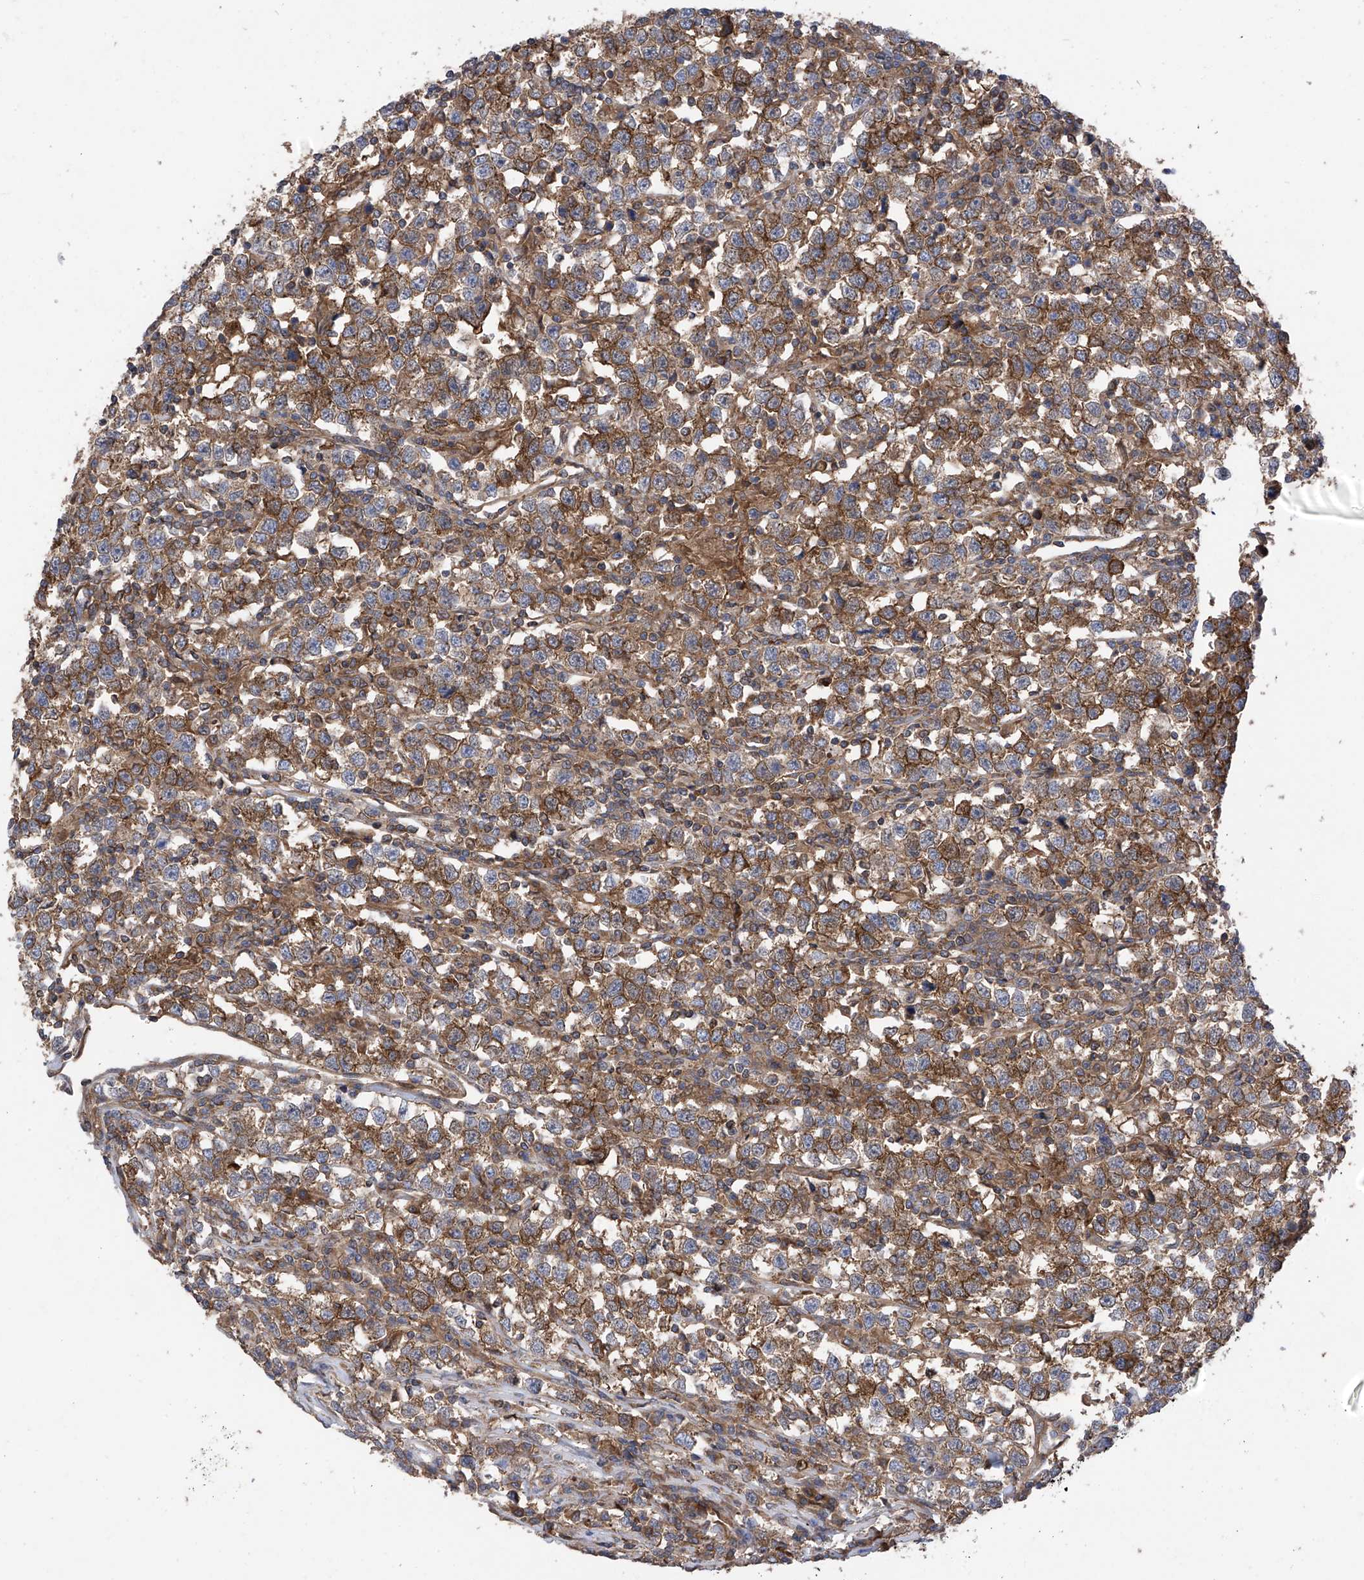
{"staining": {"intensity": "moderate", "quantity": ">75%", "location": "cytoplasmic/membranous"}, "tissue": "testis cancer", "cell_type": "Tumor cells", "image_type": "cancer", "snomed": [{"axis": "morphology", "description": "Normal tissue, NOS"}, {"axis": "morphology", "description": "Seminoma, NOS"}, {"axis": "topography", "description": "Testis"}], "caption": "Immunohistochemical staining of human testis cancer (seminoma) exhibits medium levels of moderate cytoplasmic/membranous protein positivity in about >75% of tumor cells.", "gene": "CHPF", "patient": {"sex": "male", "age": 43}}